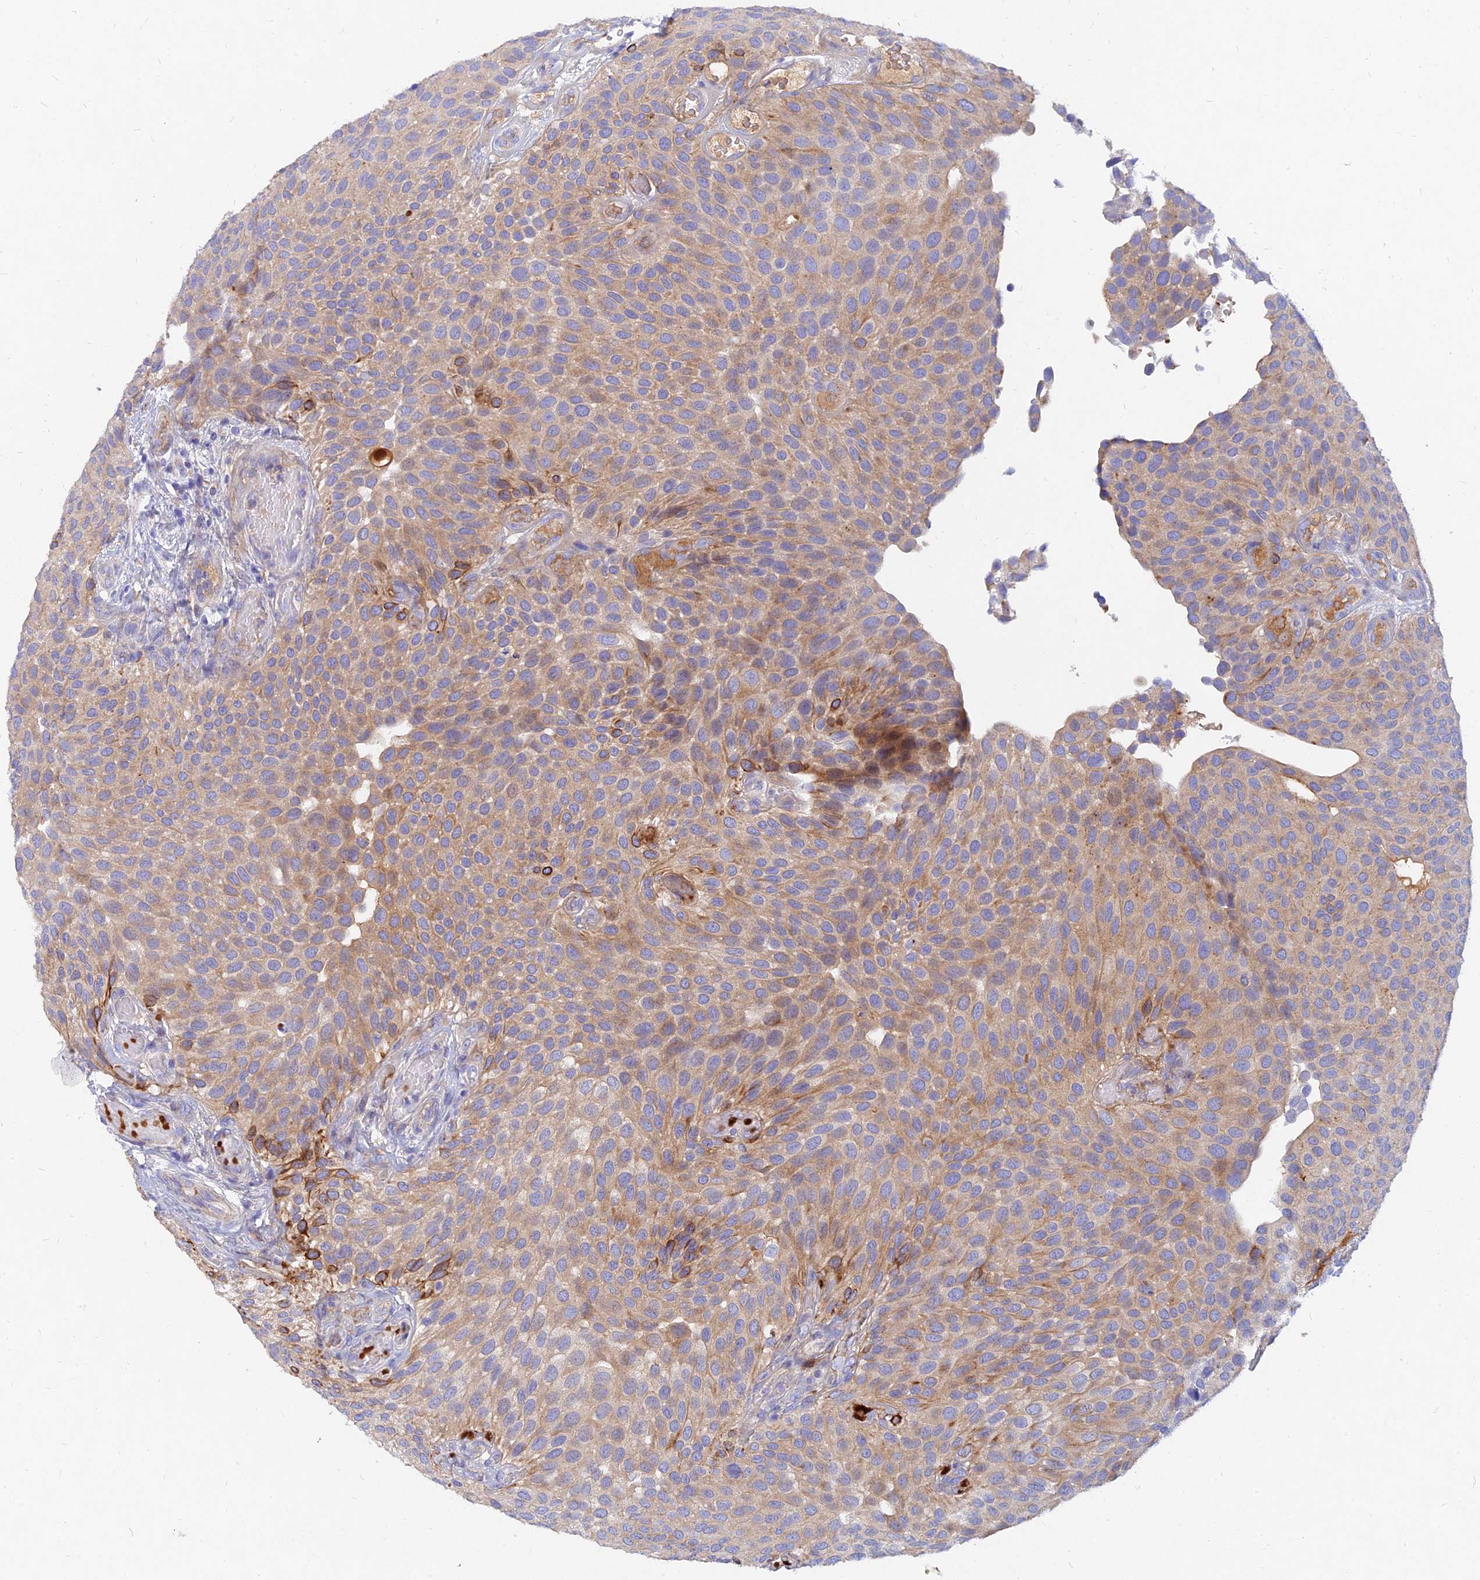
{"staining": {"intensity": "moderate", "quantity": "25%-75%", "location": "cytoplasmic/membranous"}, "tissue": "urothelial cancer", "cell_type": "Tumor cells", "image_type": "cancer", "snomed": [{"axis": "morphology", "description": "Urothelial carcinoma, Low grade"}, {"axis": "topography", "description": "Urinary bladder"}], "caption": "Immunohistochemical staining of human urothelial cancer exhibits medium levels of moderate cytoplasmic/membranous protein positivity in approximately 25%-75% of tumor cells. Using DAB (3,3'-diaminobenzidine) (brown) and hematoxylin (blue) stains, captured at high magnification using brightfield microscopy.", "gene": "MROH1", "patient": {"sex": "male", "age": 89}}